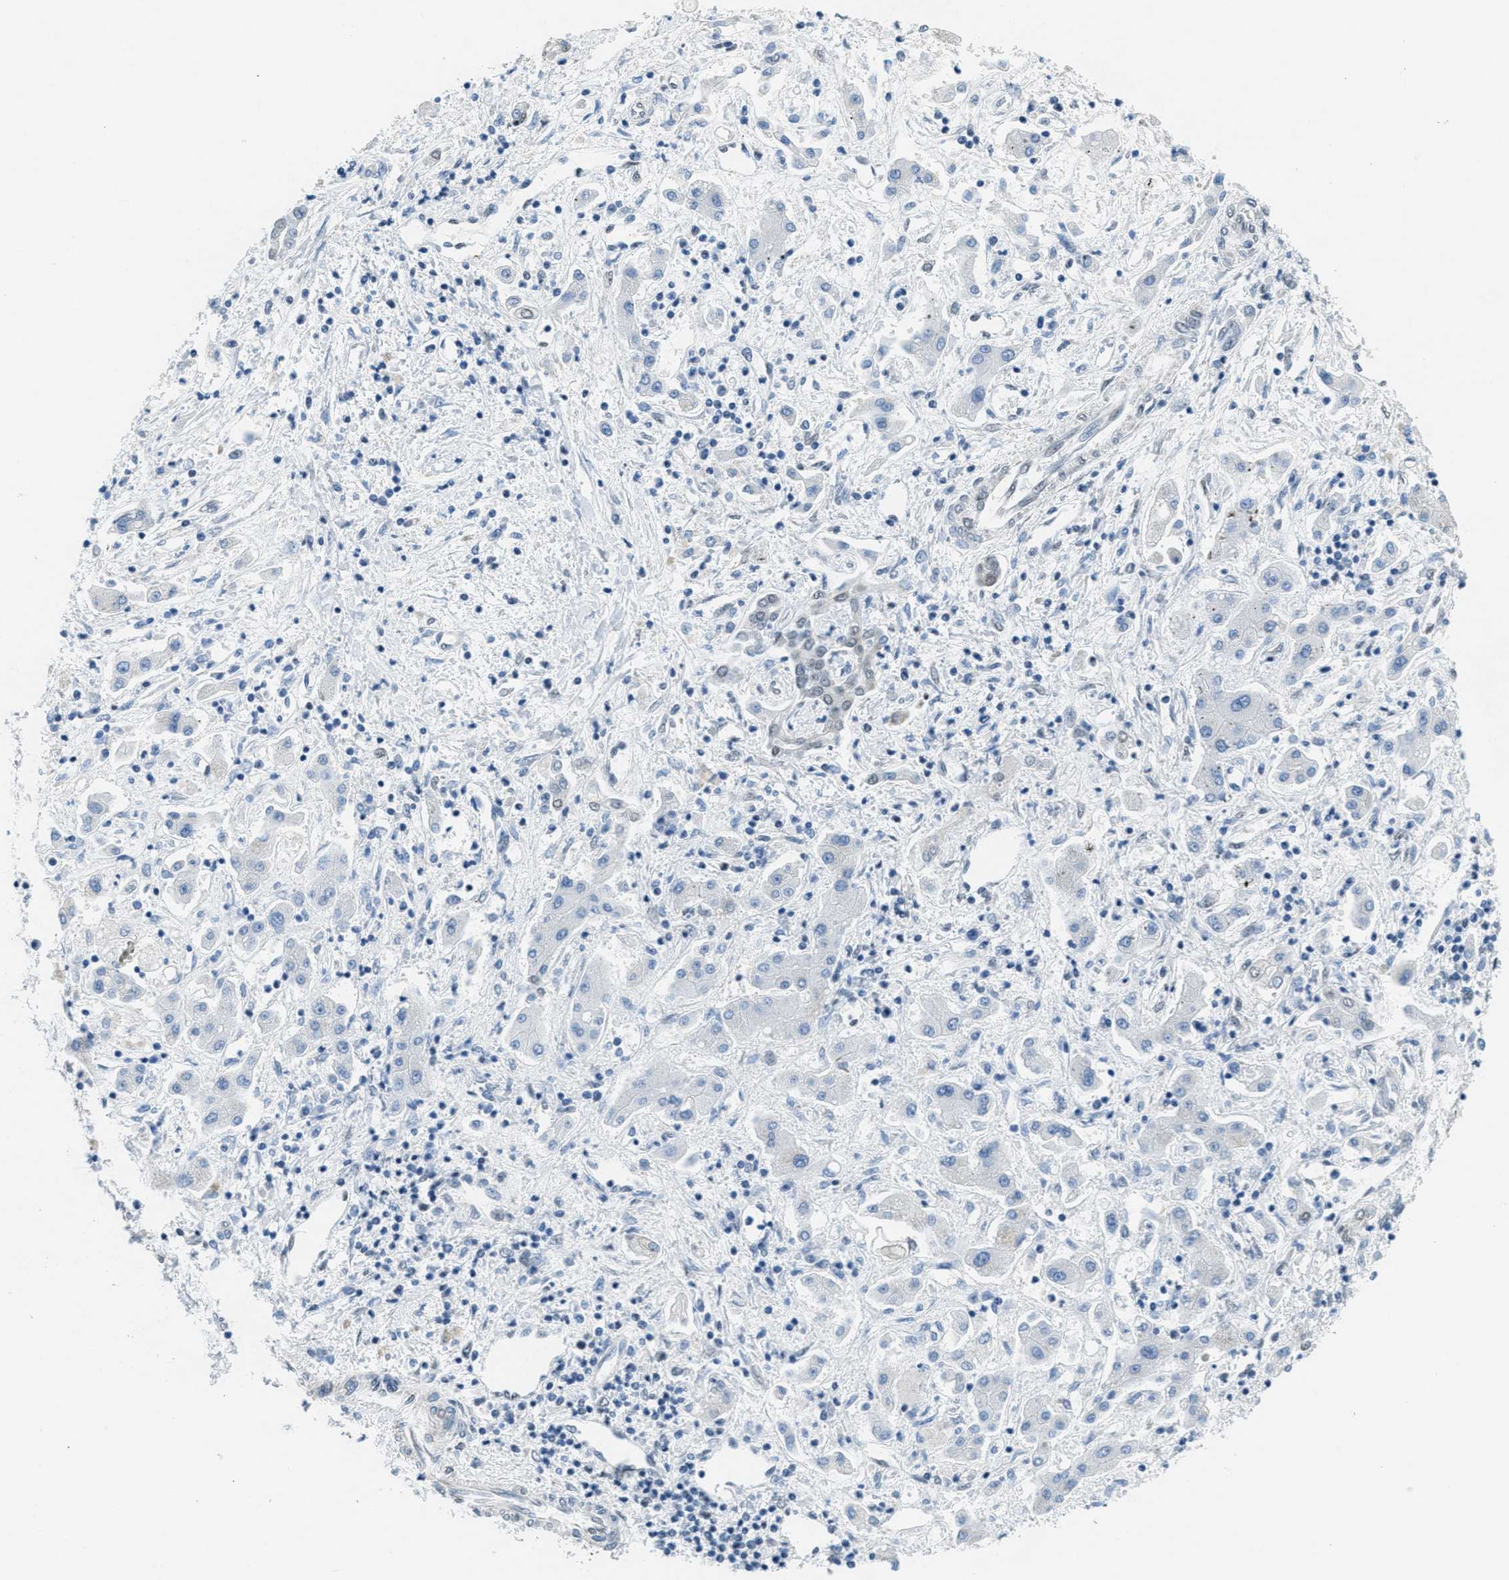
{"staining": {"intensity": "negative", "quantity": "none", "location": "none"}, "tissue": "liver cancer", "cell_type": "Tumor cells", "image_type": "cancer", "snomed": [{"axis": "morphology", "description": "Cholangiocarcinoma"}, {"axis": "topography", "description": "Liver"}], "caption": "Tumor cells show no significant staining in cholangiocarcinoma (liver). (Stains: DAB (3,3'-diaminobenzidine) IHC with hematoxylin counter stain, Microscopy: brightfield microscopy at high magnification).", "gene": "TOMM70", "patient": {"sex": "male", "age": 50}}